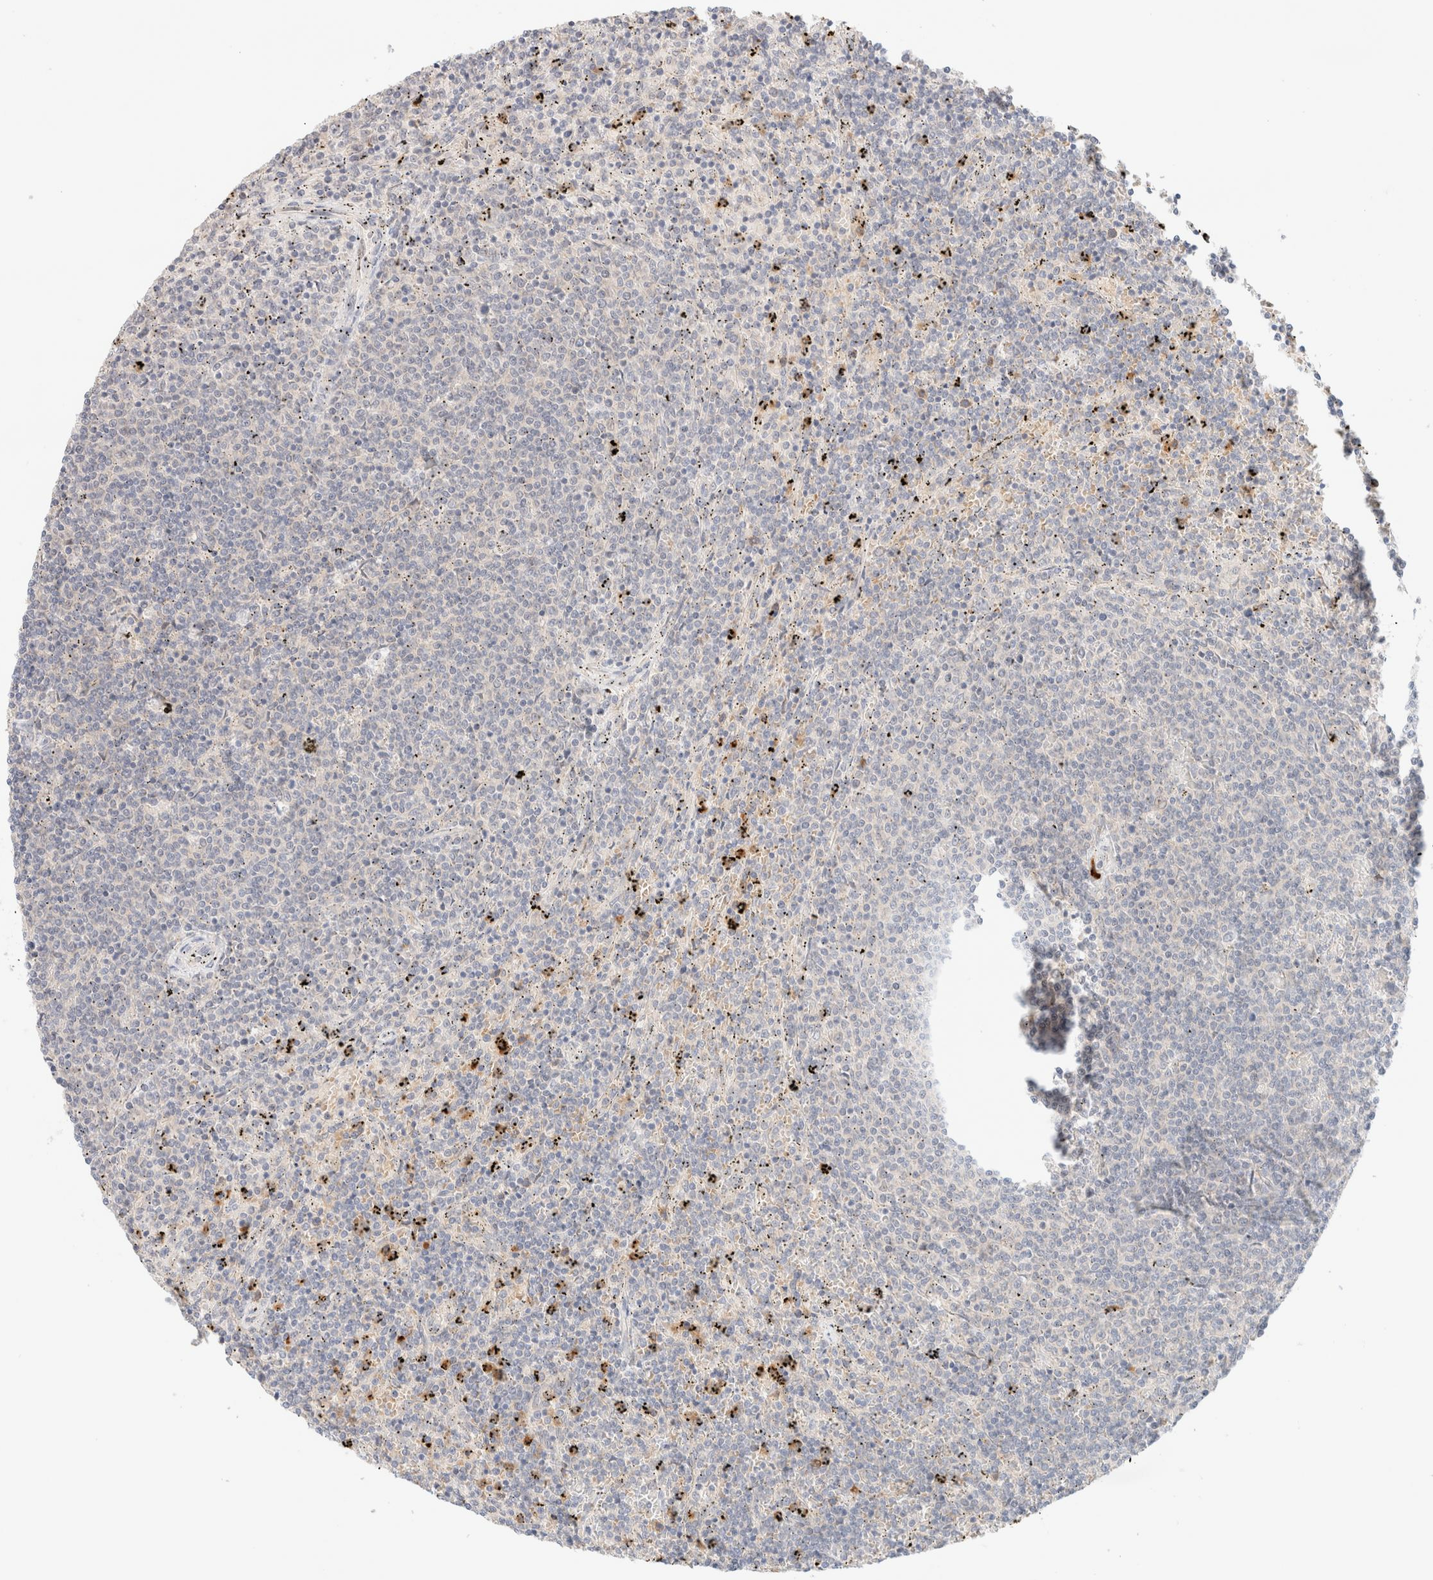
{"staining": {"intensity": "negative", "quantity": "none", "location": "none"}, "tissue": "lymphoma", "cell_type": "Tumor cells", "image_type": "cancer", "snomed": [{"axis": "morphology", "description": "Malignant lymphoma, non-Hodgkin's type, Low grade"}, {"axis": "topography", "description": "Spleen"}], "caption": "The immunohistochemistry photomicrograph has no significant staining in tumor cells of malignant lymphoma, non-Hodgkin's type (low-grade) tissue.", "gene": "SGSM2", "patient": {"sex": "female", "age": 50}}